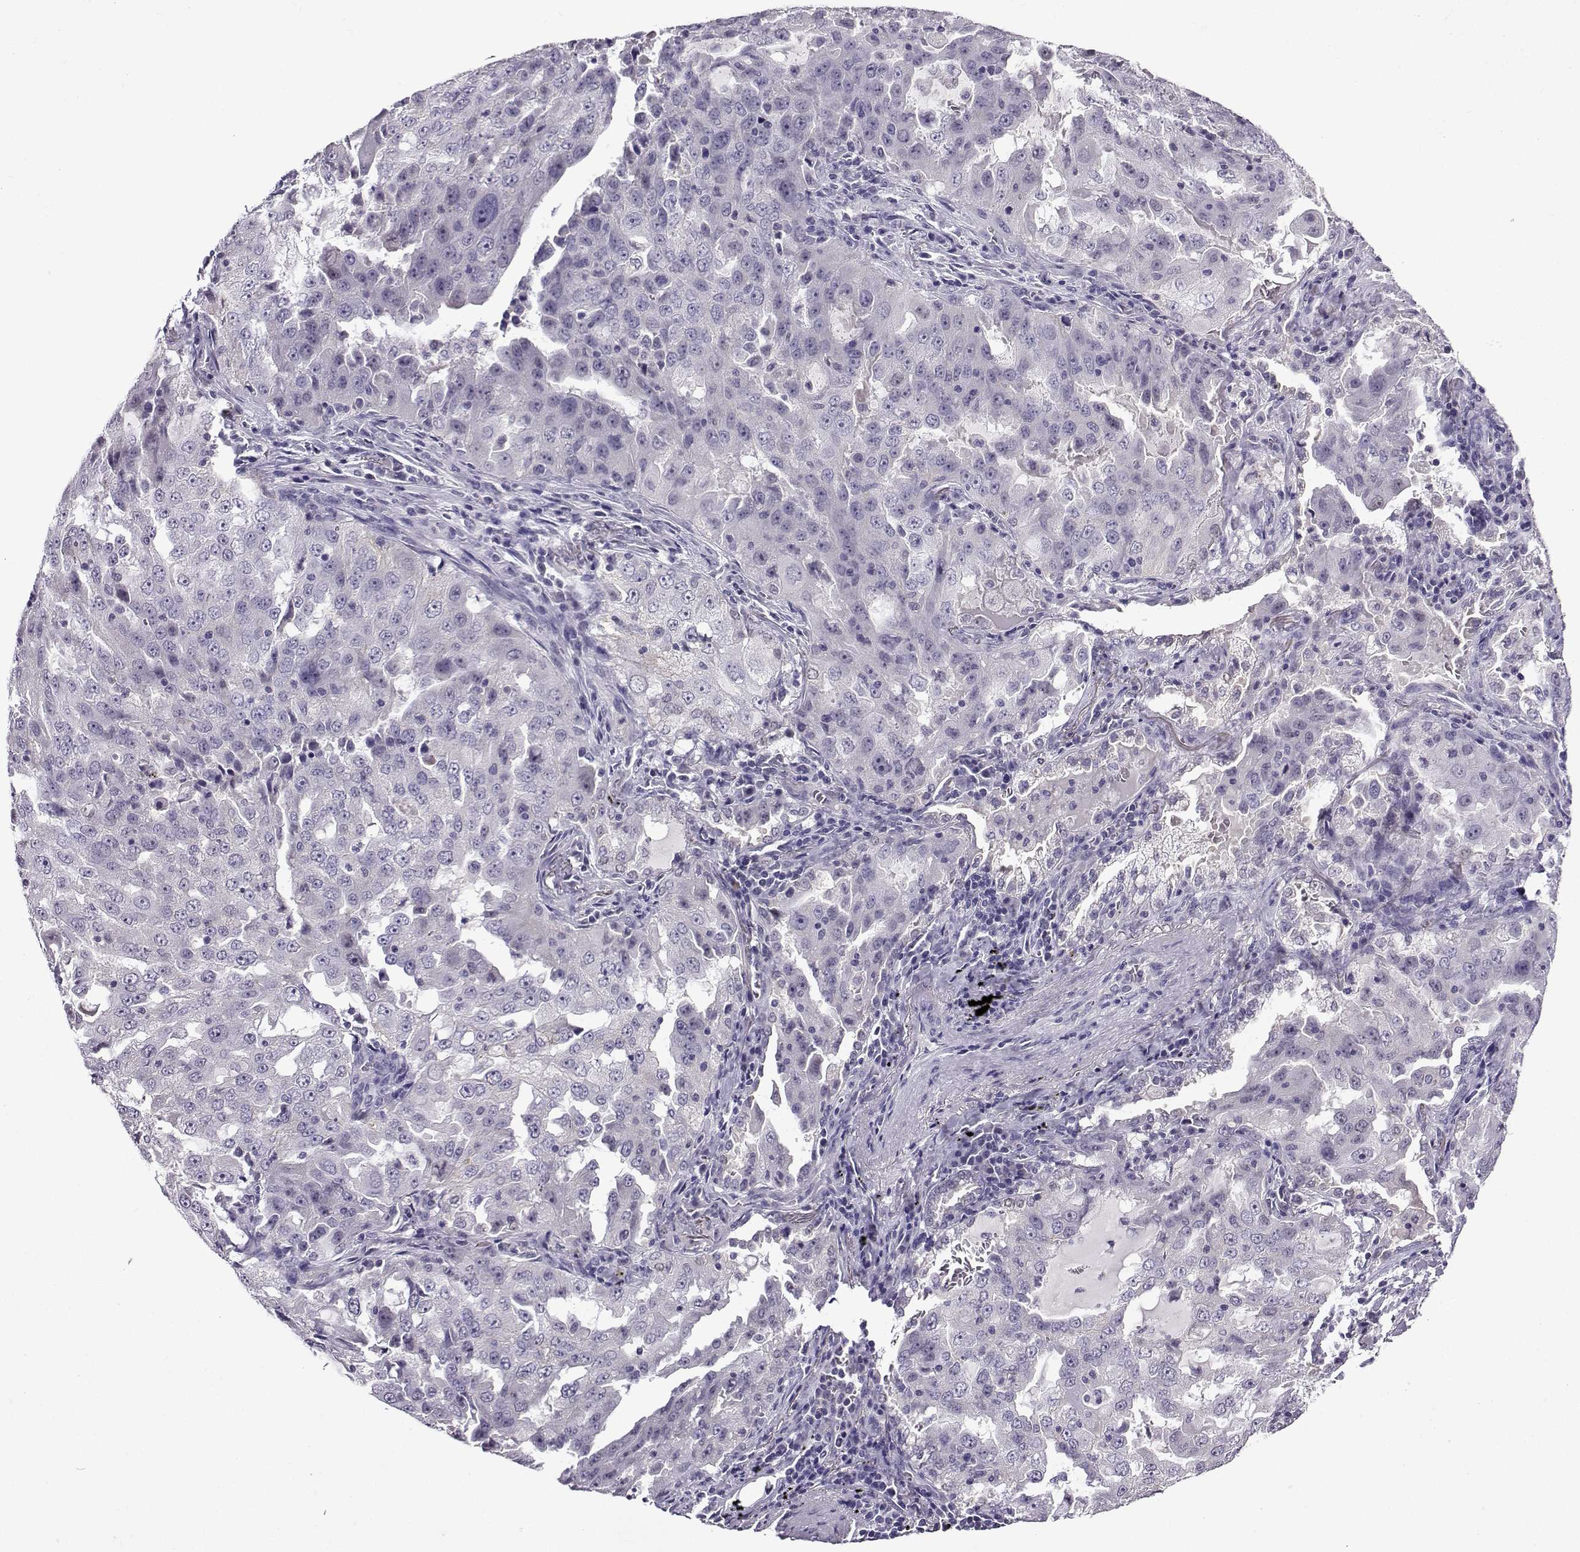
{"staining": {"intensity": "negative", "quantity": "none", "location": "none"}, "tissue": "lung cancer", "cell_type": "Tumor cells", "image_type": "cancer", "snomed": [{"axis": "morphology", "description": "Adenocarcinoma, NOS"}, {"axis": "topography", "description": "Lung"}], "caption": "Tumor cells show no significant positivity in adenocarcinoma (lung).", "gene": "LRFN2", "patient": {"sex": "female", "age": 61}}